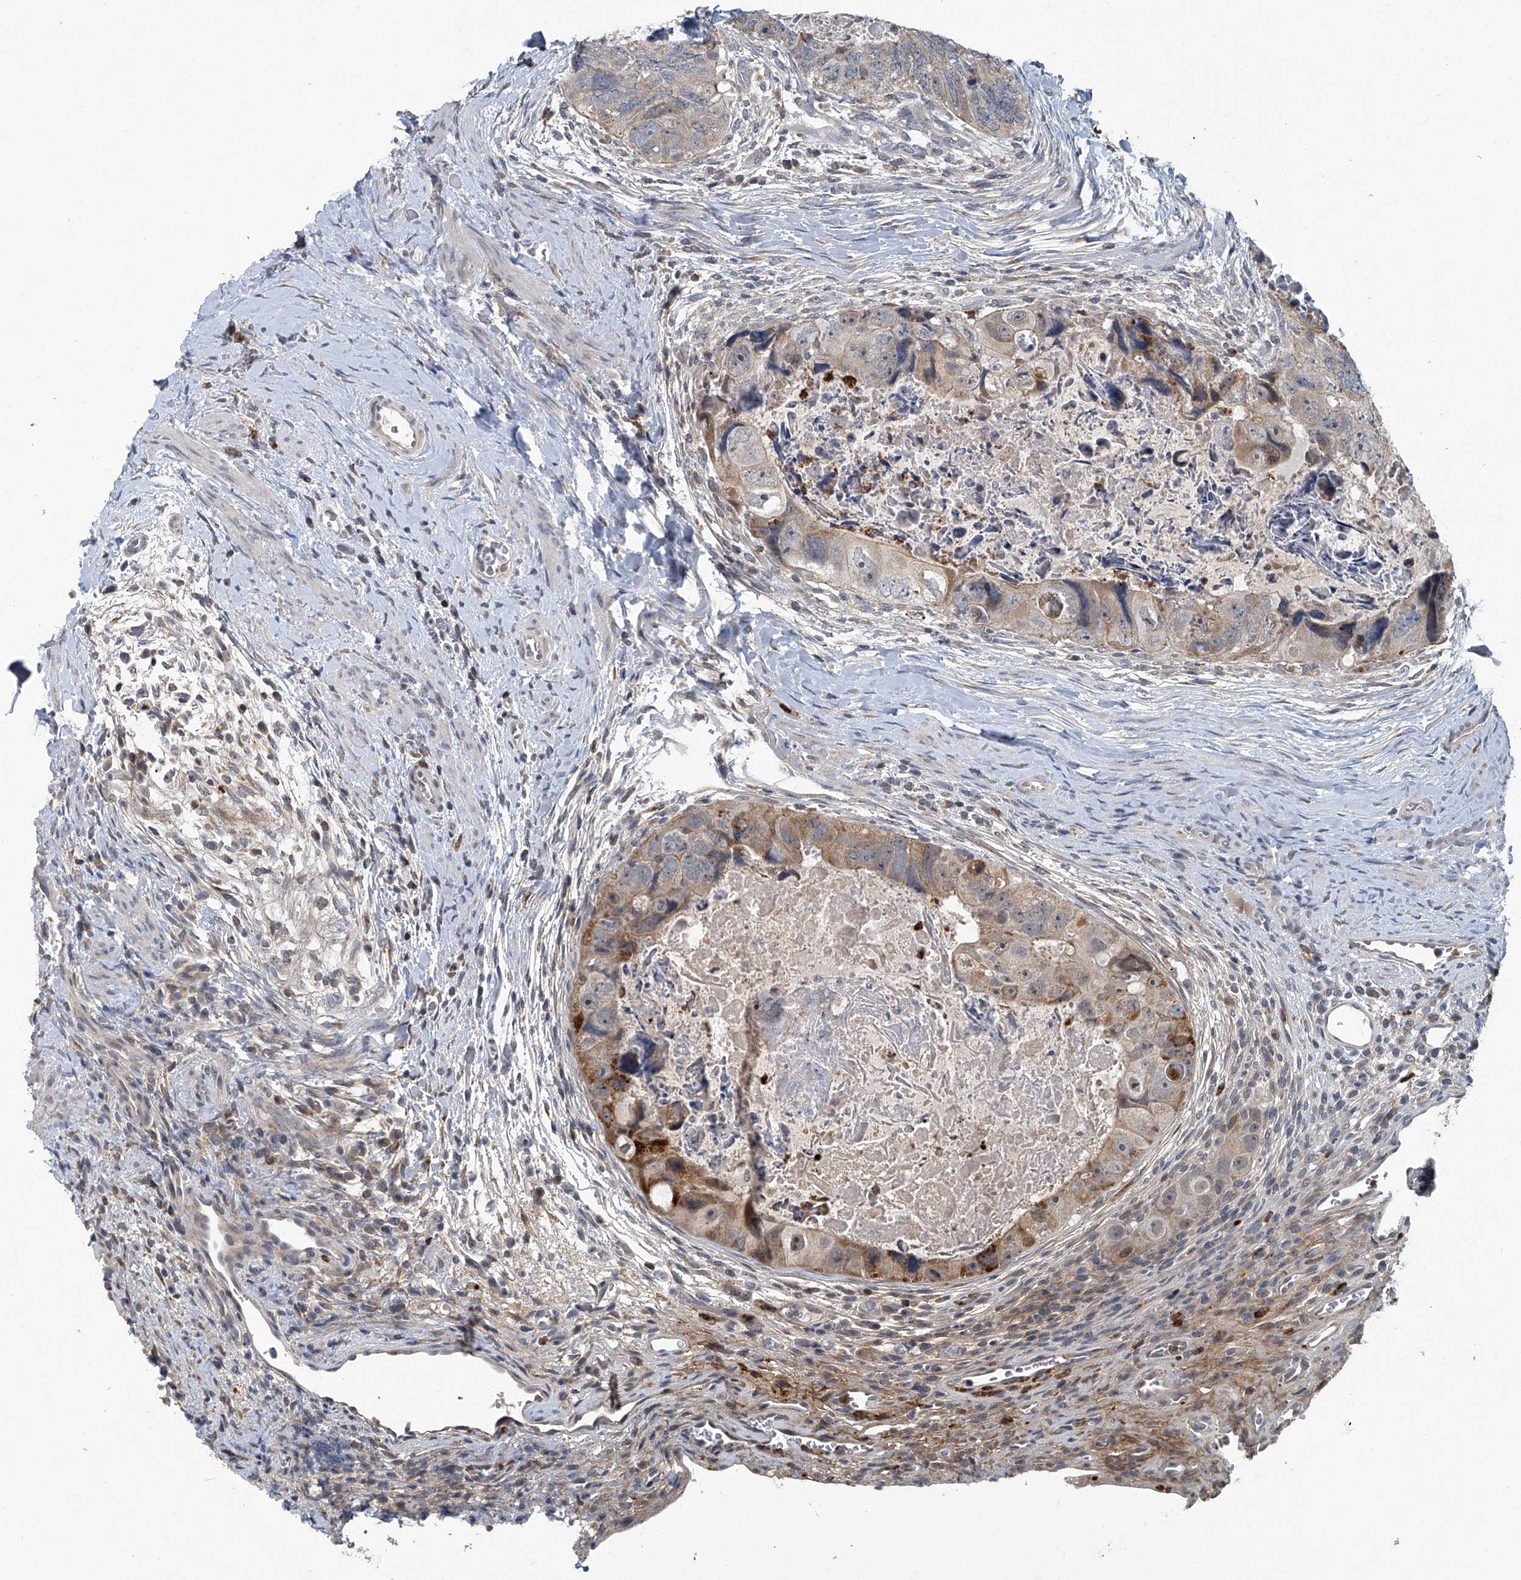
{"staining": {"intensity": "moderate", "quantity": "25%-75%", "location": "cytoplasmic/membranous,nuclear"}, "tissue": "colorectal cancer", "cell_type": "Tumor cells", "image_type": "cancer", "snomed": [{"axis": "morphology", "description": "Adenocarcinoma, NOS"}, {"axis": "topography", "description": "Rectum"}], "caption": "This photomicrograph reveals IHC staining of colorectal adenocarcinoma, with medium moderate cytoplasmic/membranous and nuclear expression in approximately 25%-75% of tumor cells.", "gene": "AKNAD1", "patient": {"sex": "male", "age": 59}}